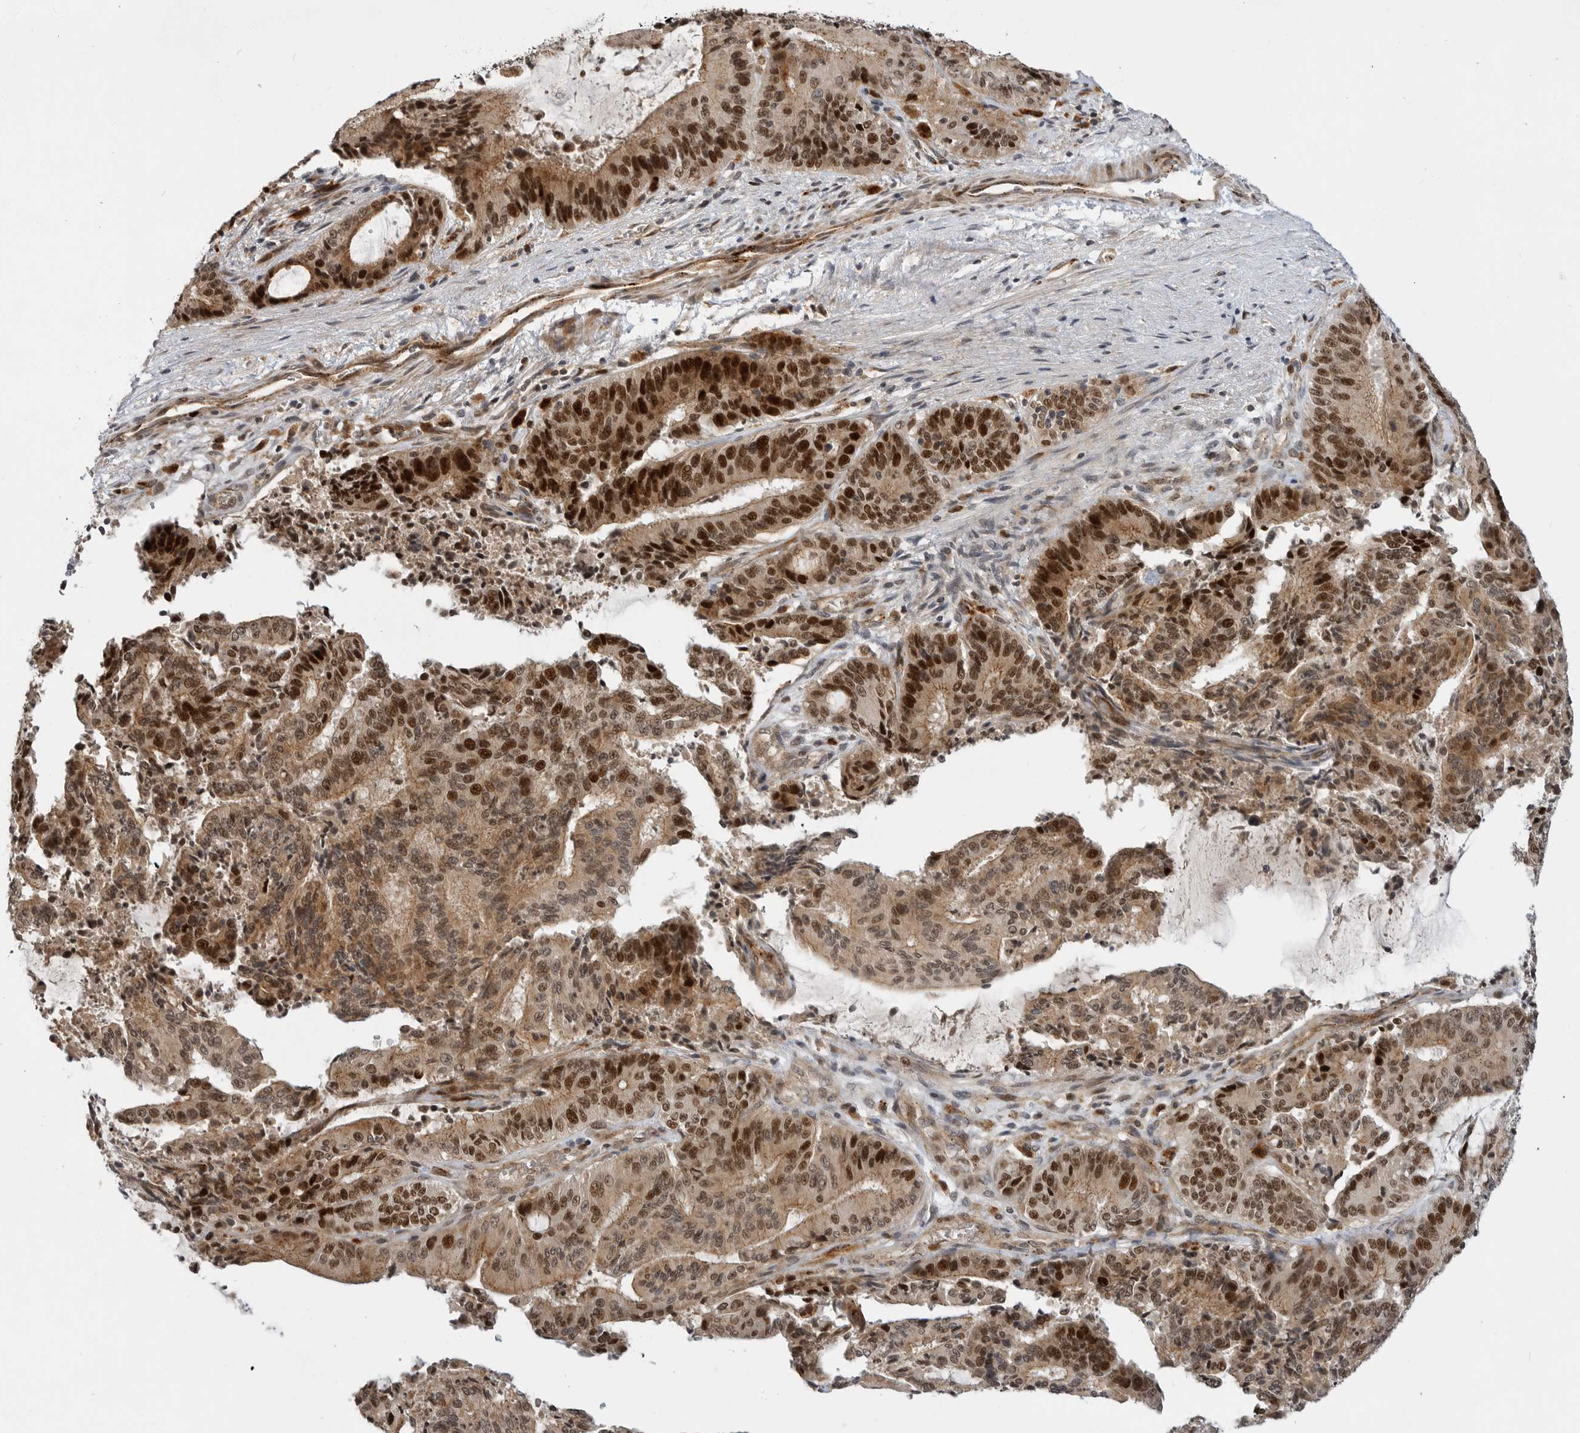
{"staining": {"intensity": "strong", "quantity": "25%-75%", "location": "nuclear"}, "tissue": "liver cancer", "cell_type": "Tumor cells", "image_type": "cancer", "snomed": [{"axis": "morphology", "description": "Normal tissue, NOS"}, {"axis": "morphology", "description": "Cholangiocarcinoma"}, {"axis": "topography", "description": "Liver"}, {"axis": "topography", "description": "Peripheral nerve tissue"}], "caption": "High-power microscopy captured an immunohistochemistry (IHC) photomicrograph of liver cancer (cholangiocarcinoma), revealing strong nuclear expression in approximately 25%-75% of tumor cells. (DAB (3,3'-diaminobenzidine) = brown stain, brightfield microscopy at high magnification).", "gene": "CSNK1G3", "patient": {"sex": "female", "age": 73}}